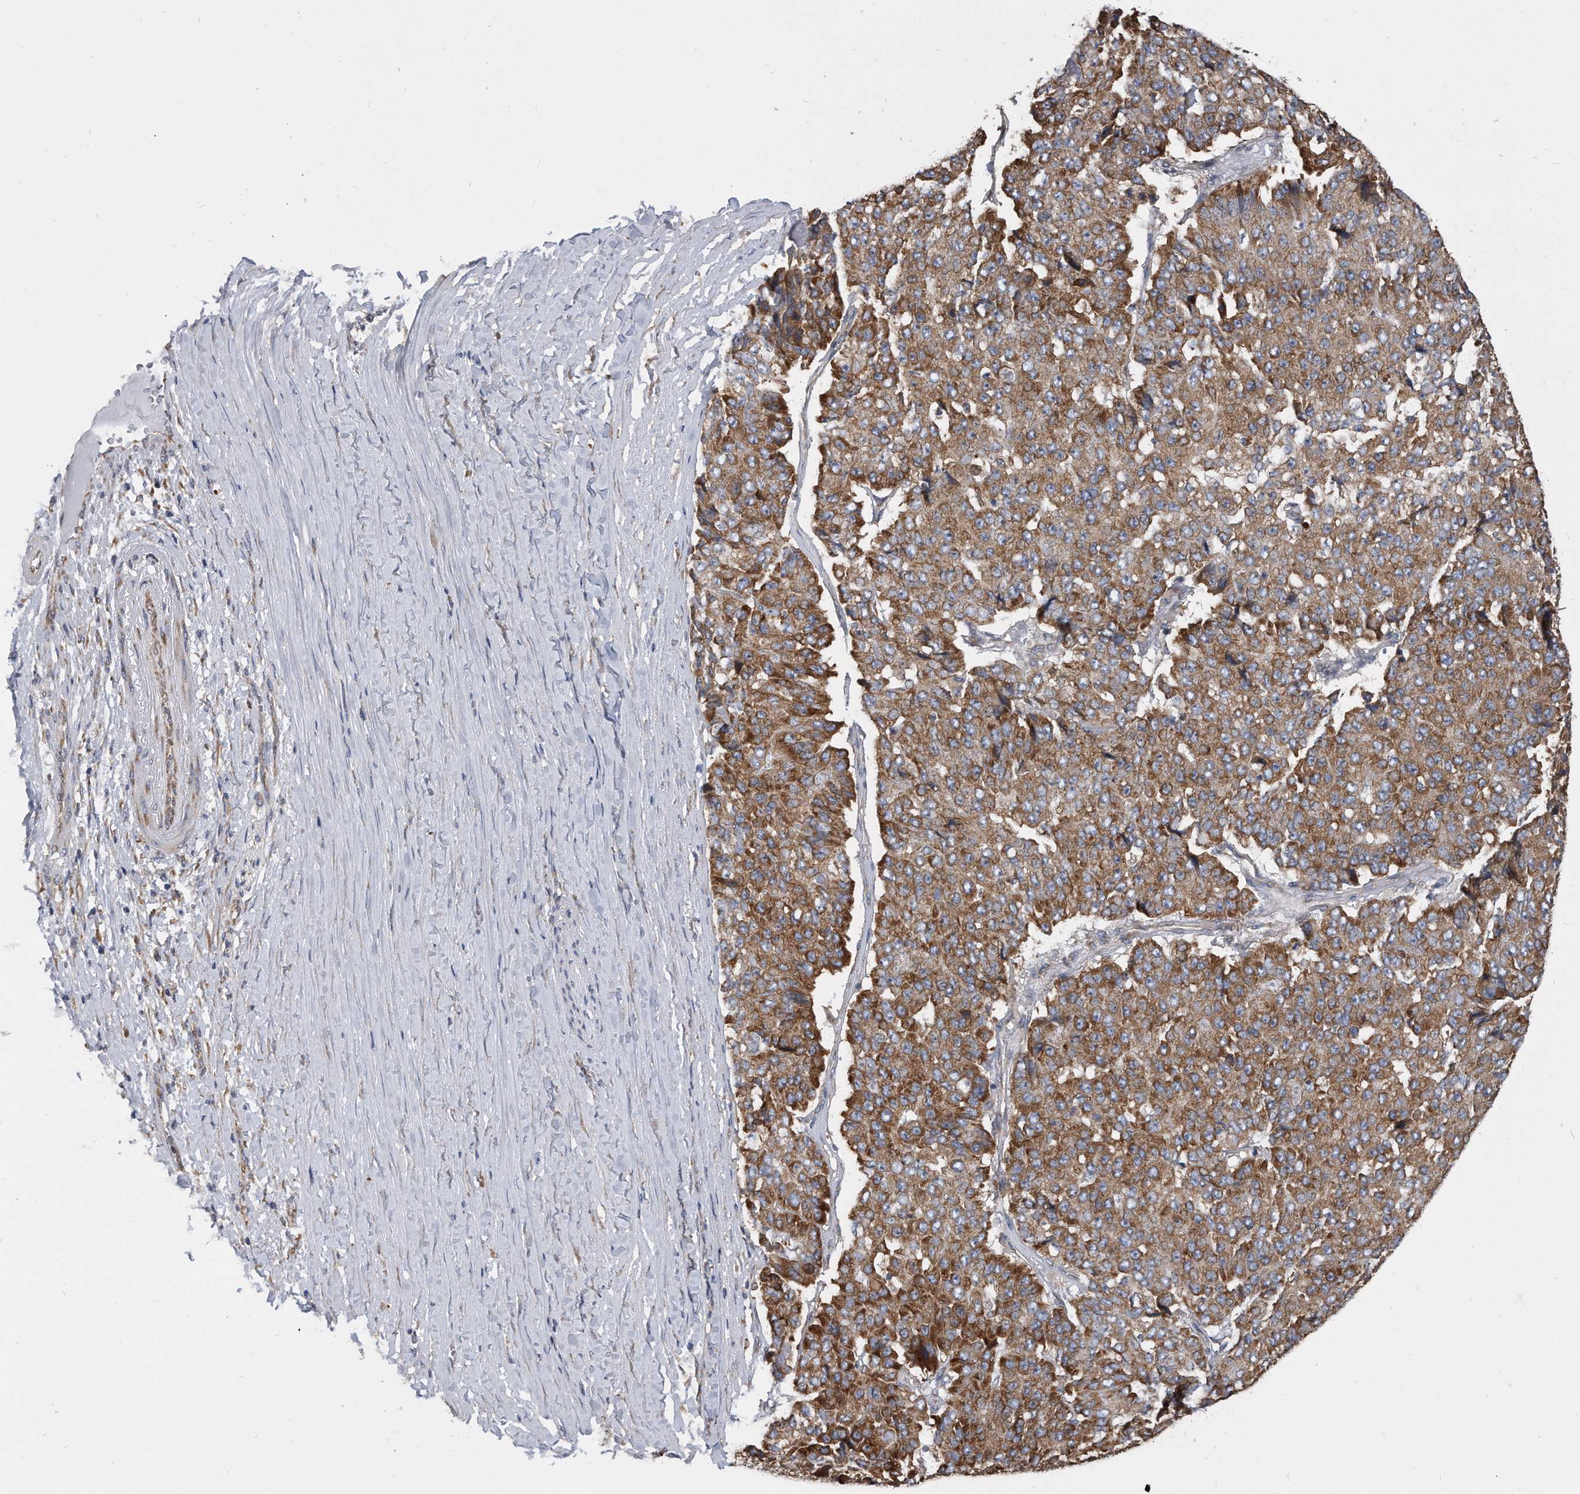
{"staining": {"intensity": "strong", "quantity": ">75%", "location": "cytoplasmic/membranous"}, "tissue": "pancreatic cancer", "cell_type": "Tumor cells", "image_type": "cancer", "snomed": [{"axis": "morphology", "description": "Adenocarcinoma, NOS"}, {"axis": "topography", "description": "Pancreas"}], "caption": "Immunohistochemical staining of pancreatic cancer (adenocarcinoma) displays high levels of strong cytoplasmic/membranous staining in about >75% of tumor cells.", "gene": "CCDC47", "patient": {"sex": "male", "age": 50}}